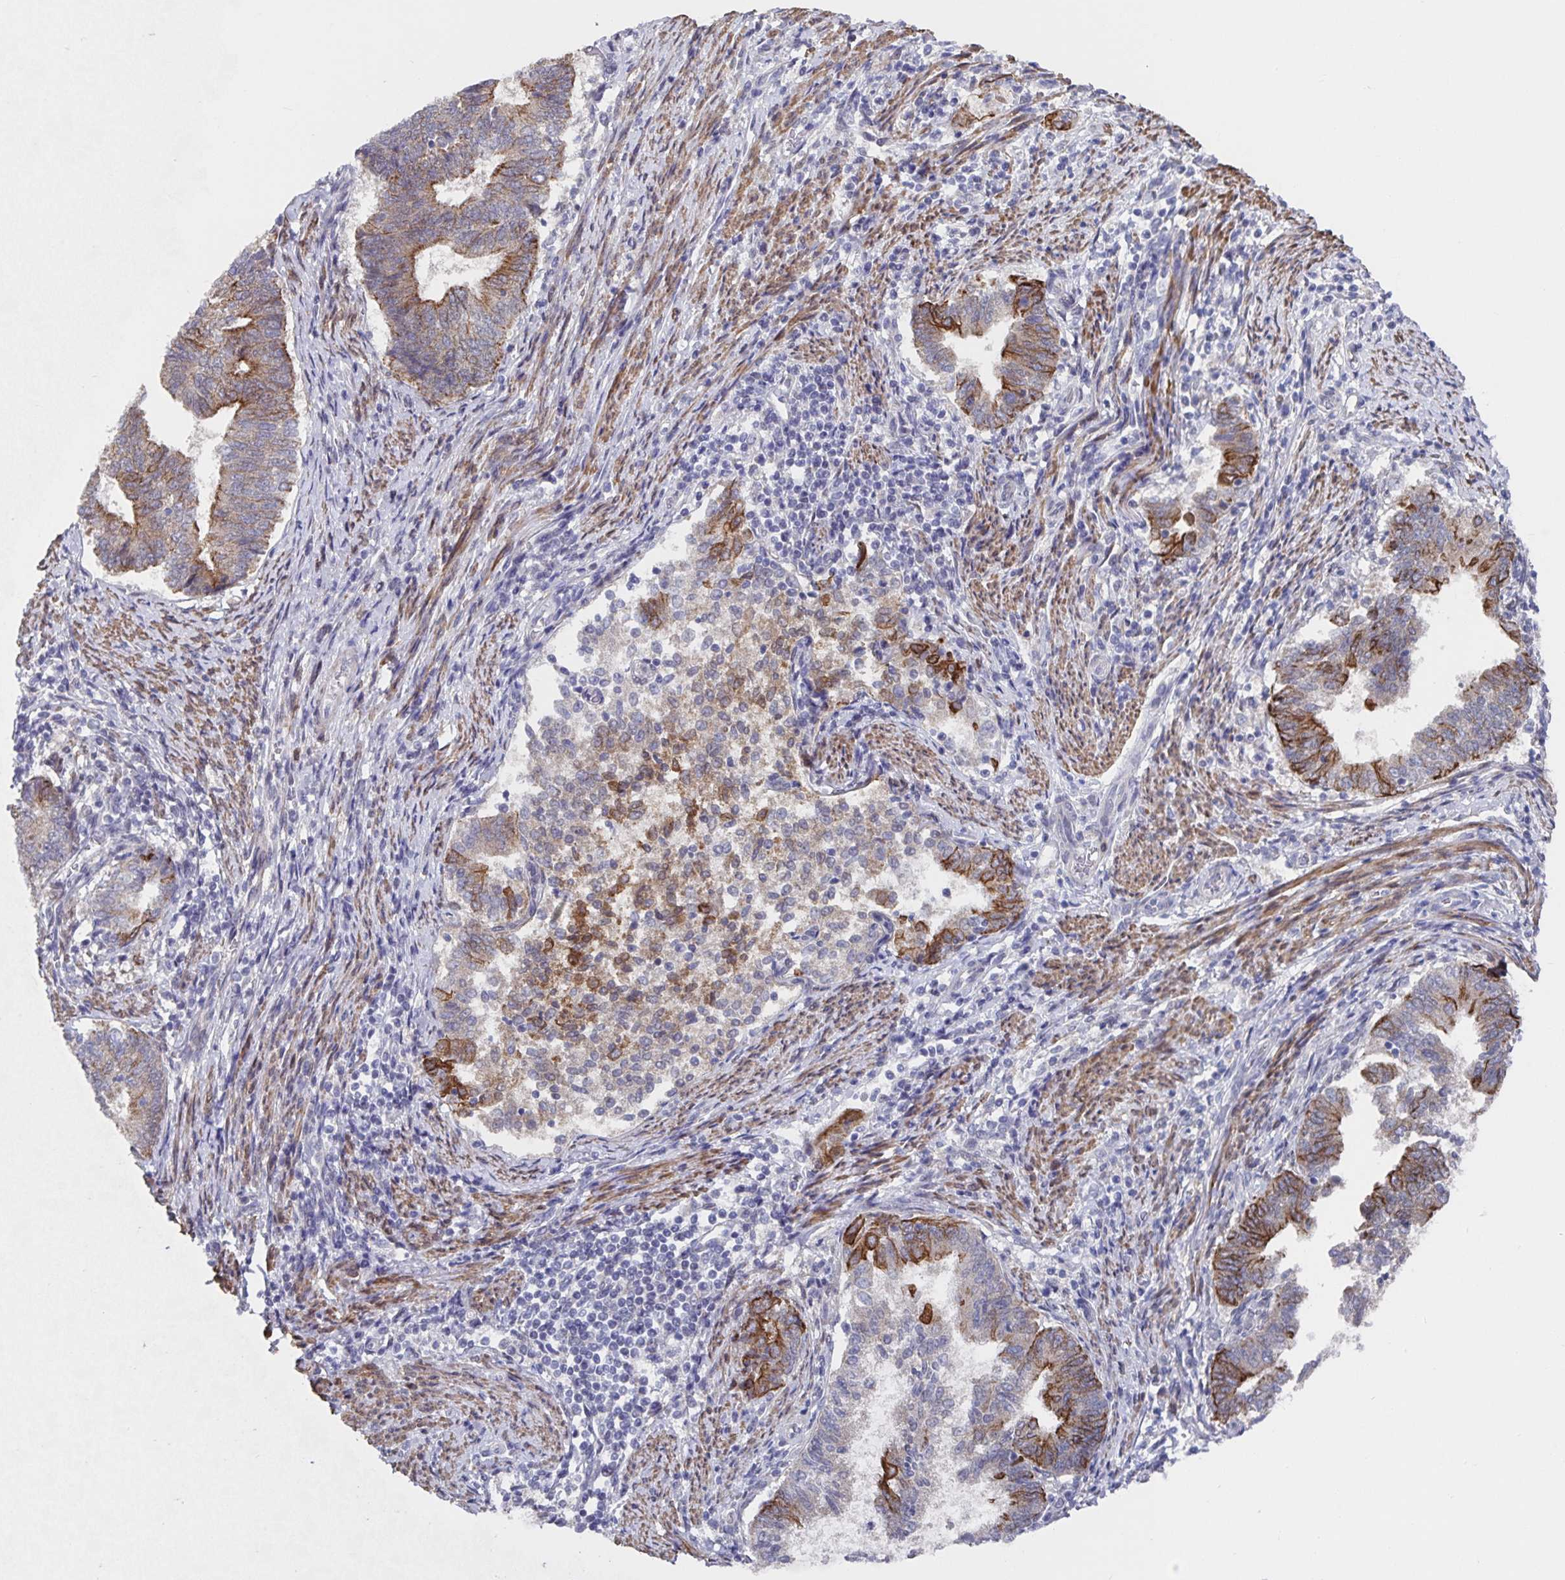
{"staining": {"intensity": "strong", "quantity": "<25%", "location": "cytoplasmic/membranous"}, "tissue": "endometrial cancer", "cell_type": "Tumor cells", "image_type": "cancer", "snomed": [{"axis": "morphology", "description": "Adenocarcinoma, NOS"}, {"axis": "topography", "description": "Endometrium"}], "caption": "Endometrial adenocarcinoma stained with a brown dye demonstrates strong cytoplasmic/membranous positive expression in approximately <25% of tumor cells.", "gene": "ZIK1", "patient": {"sex": "female", "age": 65}}